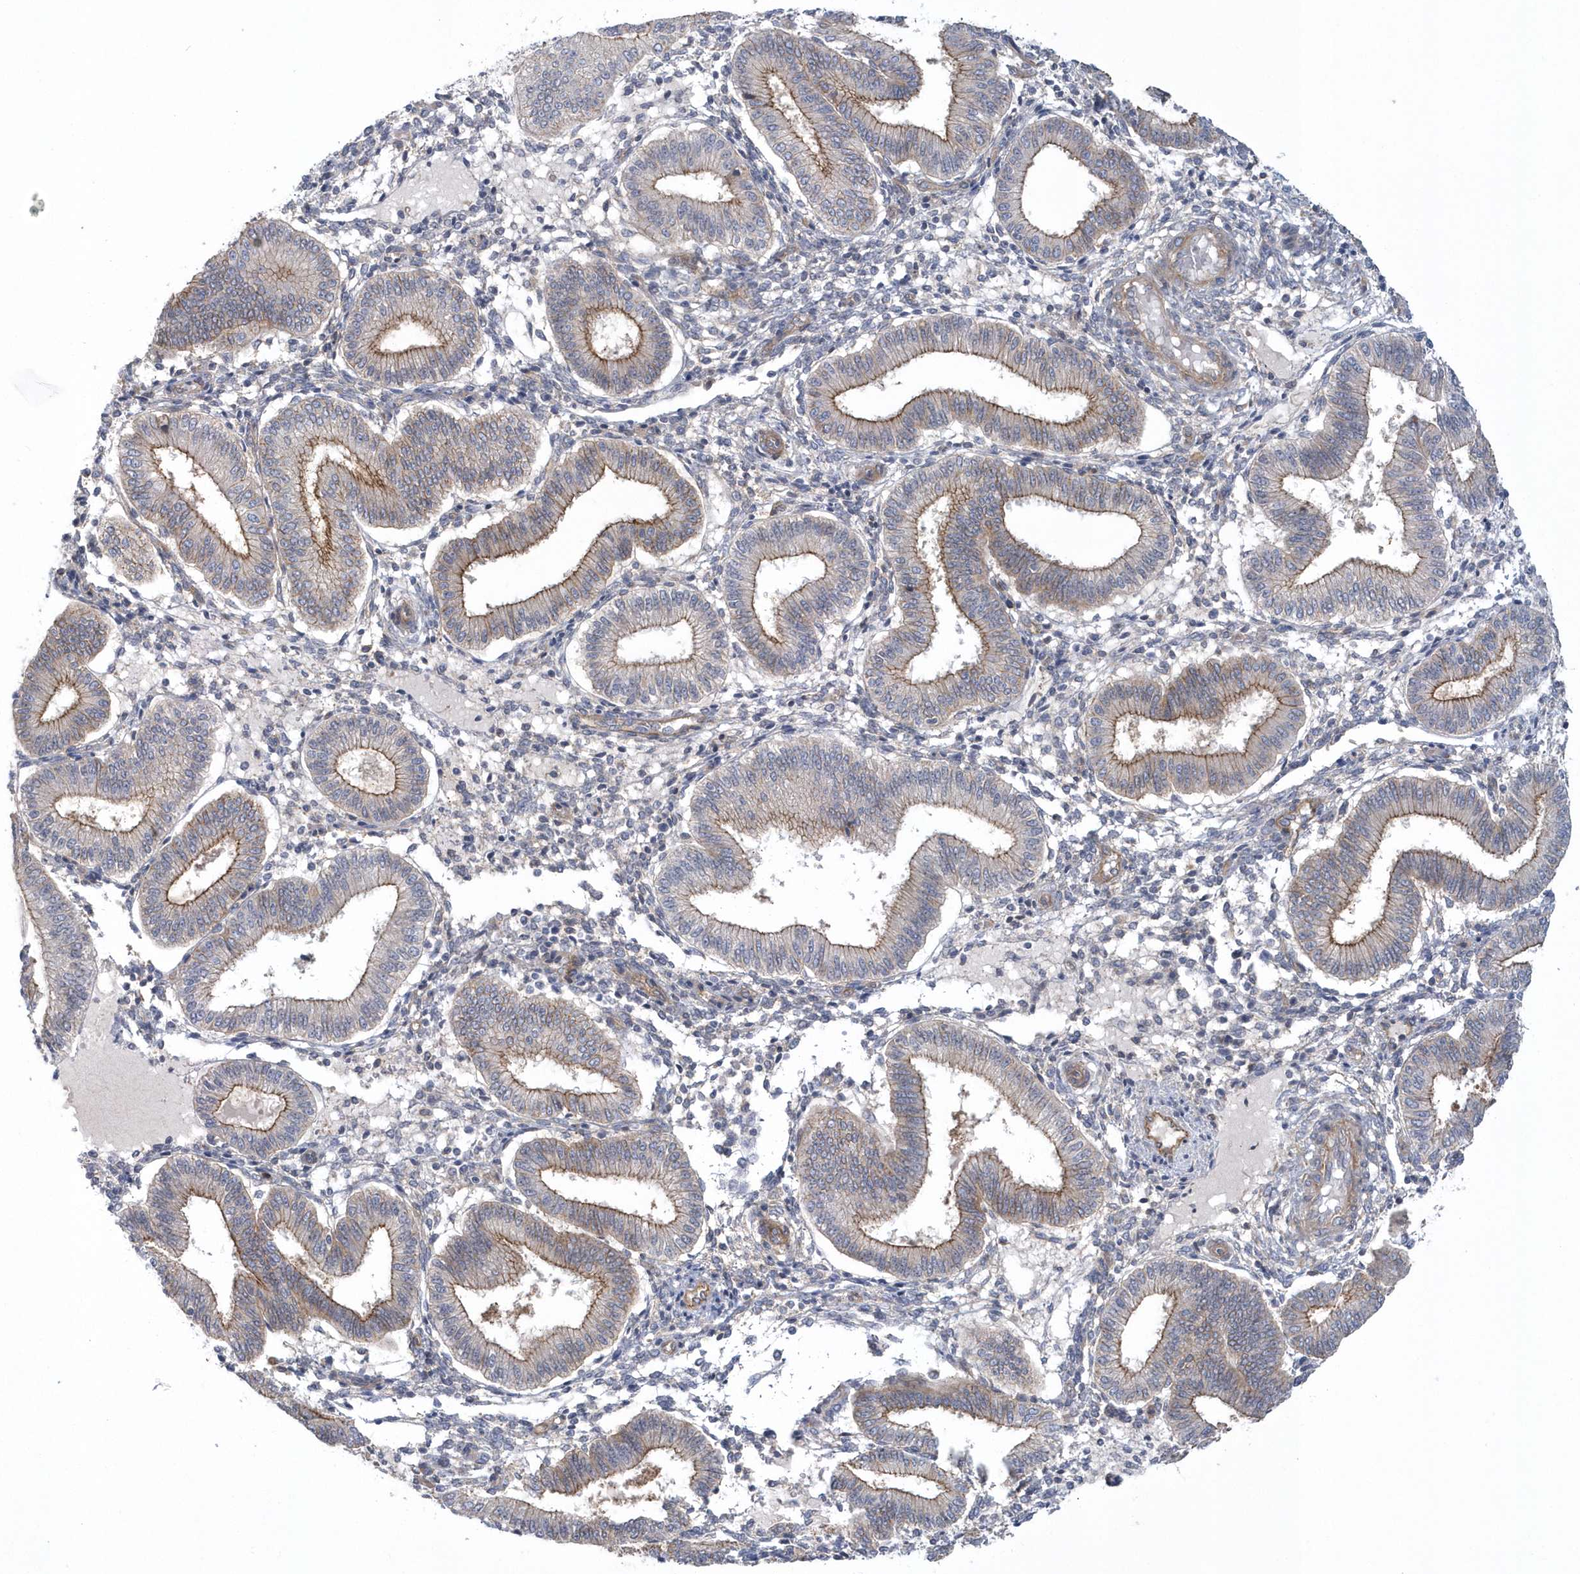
{"staining": {"intensity": "weak", "quantity": "25%-75%", "location": "cytoplasmic/membranous"}, "tissue": "endometrium", "cell_type": "Cells in endometrial stroma", "image_type": "normal", "snomed": [{"axis": "morphology", "description": "Normal tissue, NOS"}, {"axis": "topography", "description": "Endometrium"}], "caption": "The image demonstrates immunohistochemical staining of unremarkable endometrium. There is weak cytoplasmic/membranous staining is seen in about 25%-75% of cells in endometrial stroma.", "gene": "RAI14", "patient": {"sex": "female", "age": 39}}